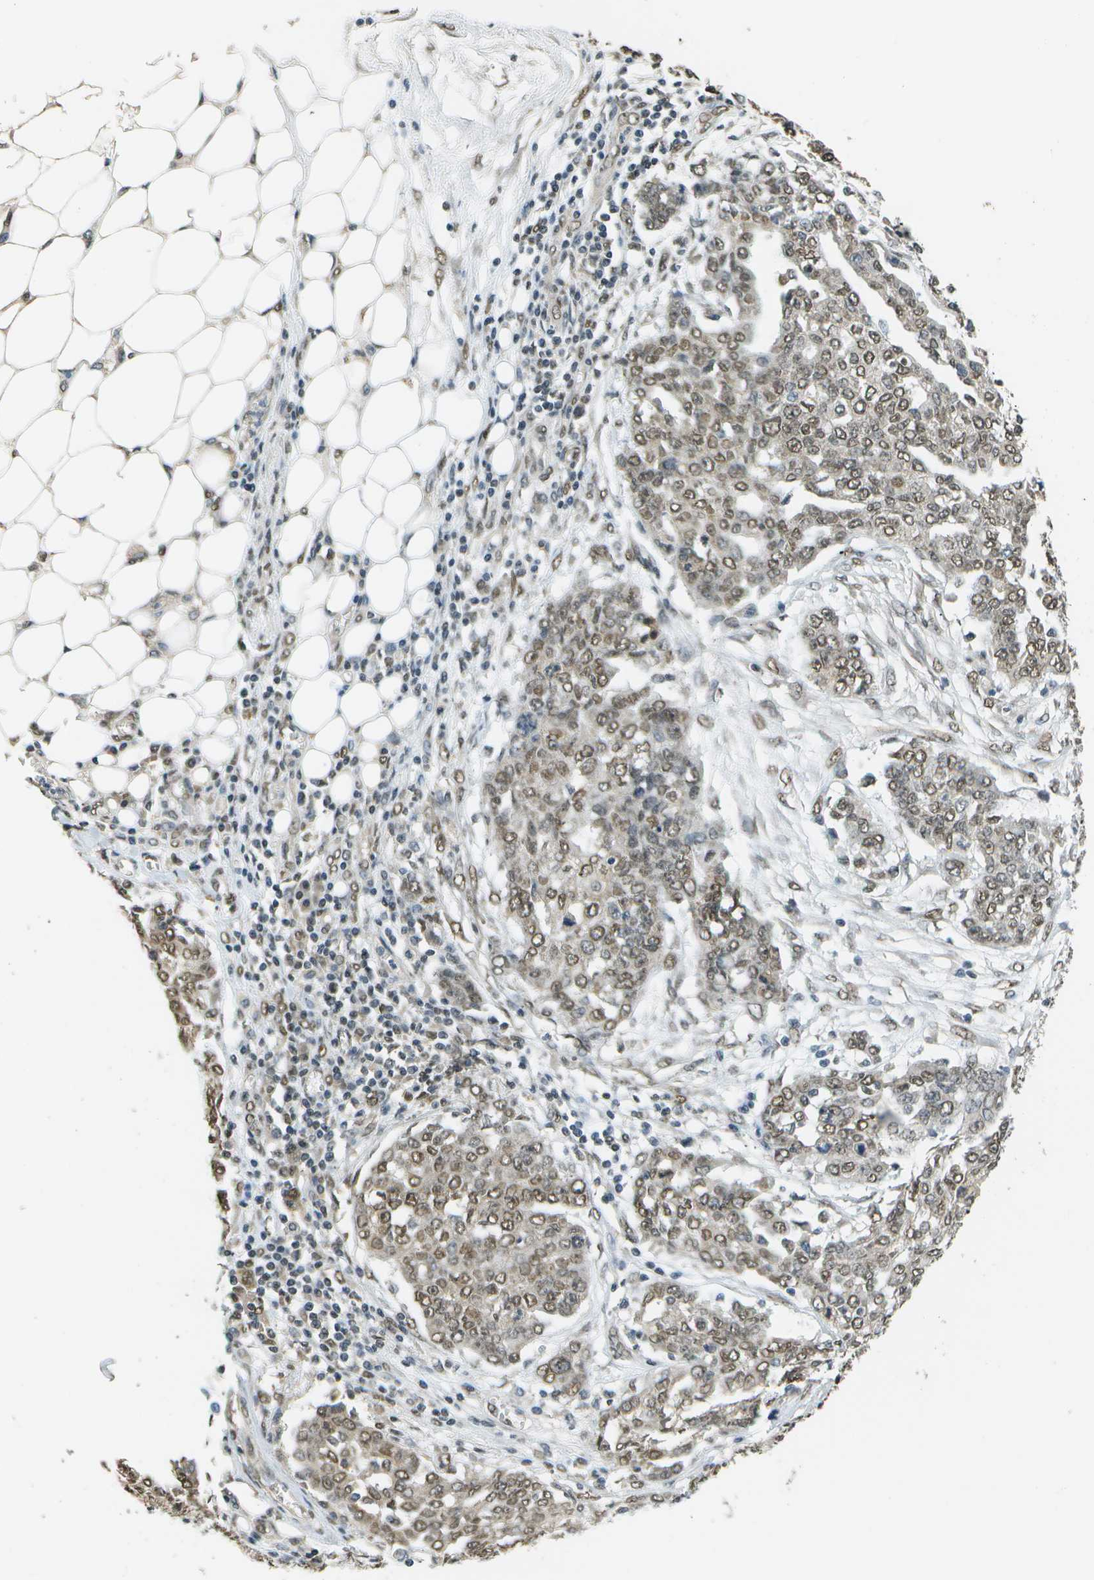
{"staining": {"intensity": "weak", "quantity": ">75%", "location": "nuclear"}, "tissue": "ovarian cancer", "cell_type": "Tumor cells", "image_type": "cancer", "snomed": [{"axis": "morphology", "description": "Cystadenocarcinoma, serous, NOS"}, {"axis": "topography", "description": "Soft tissue"}, {"axis": "topography", "description": "Ovary"}], "caption": "Immunohistochemical staining of ovarian serous cystadenocarcinoma exhibits low levels of weak nuclear staining in approximately >75% of tumor cells.", "gene": "ABL2", "patient": {"sex": "female", "age": 57}}